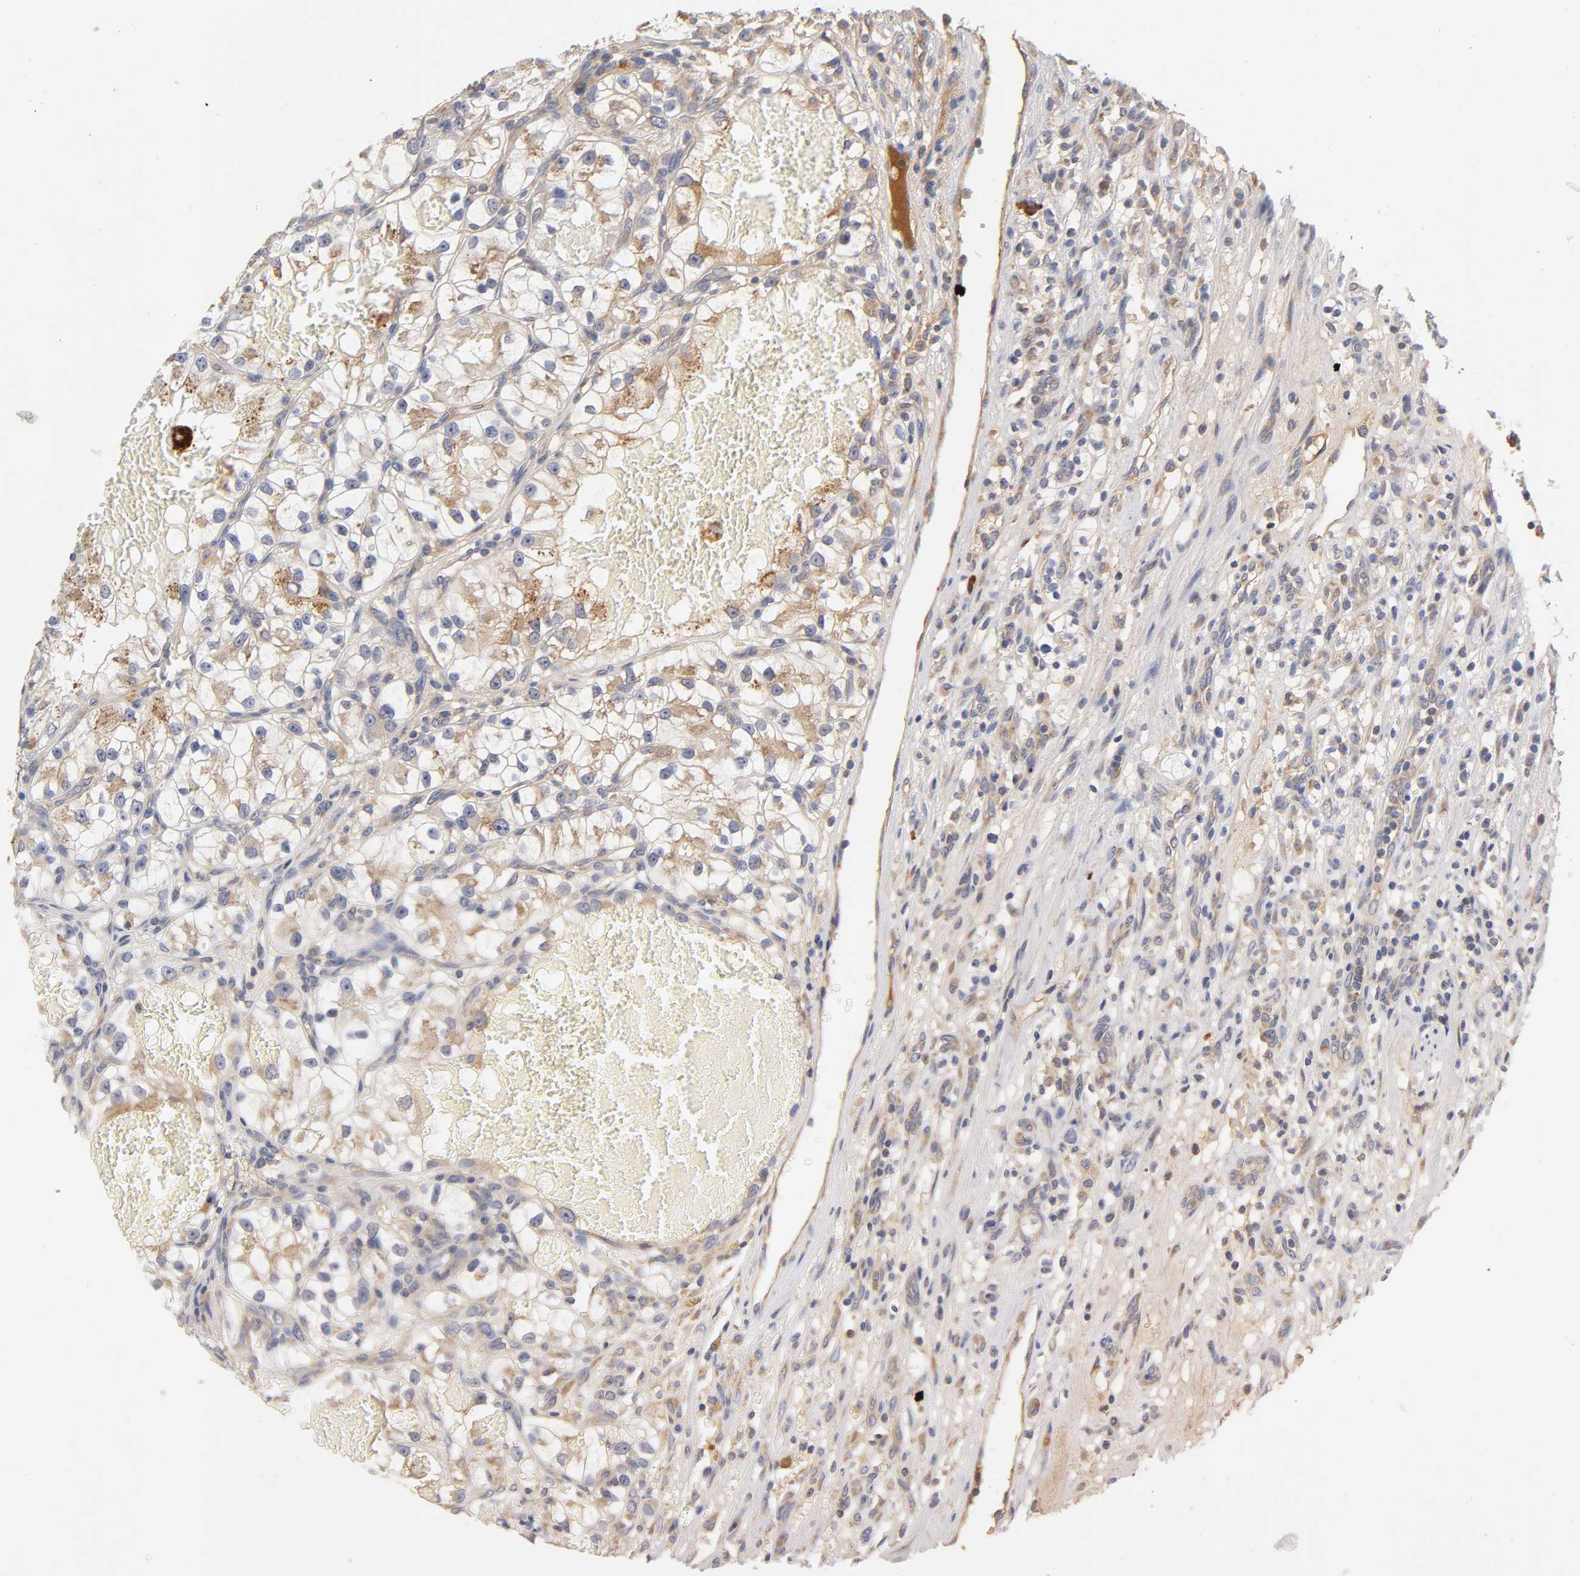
{"staining": {"intensity": "moderate", "quantity": "25%-75%", "location": "cytoplasmic/membranous"}, "tissue": "renal cancer", "cell_type": "Tumor cells", "image_type": "cancer", "snomed": [{"axis": "morphology", "description": "Adenocarcinoma, NOS"}, {"axis": "topography", "description": "Kidney"}], "caption": "Brown immunohistochemical staining in human renal cancer exhibits moderate cytoplasmic/membranous staining in approximately 25%-75% of tumor cells.", "gene": "RPS29", "patient": {"sex": "female", "age": 57}}